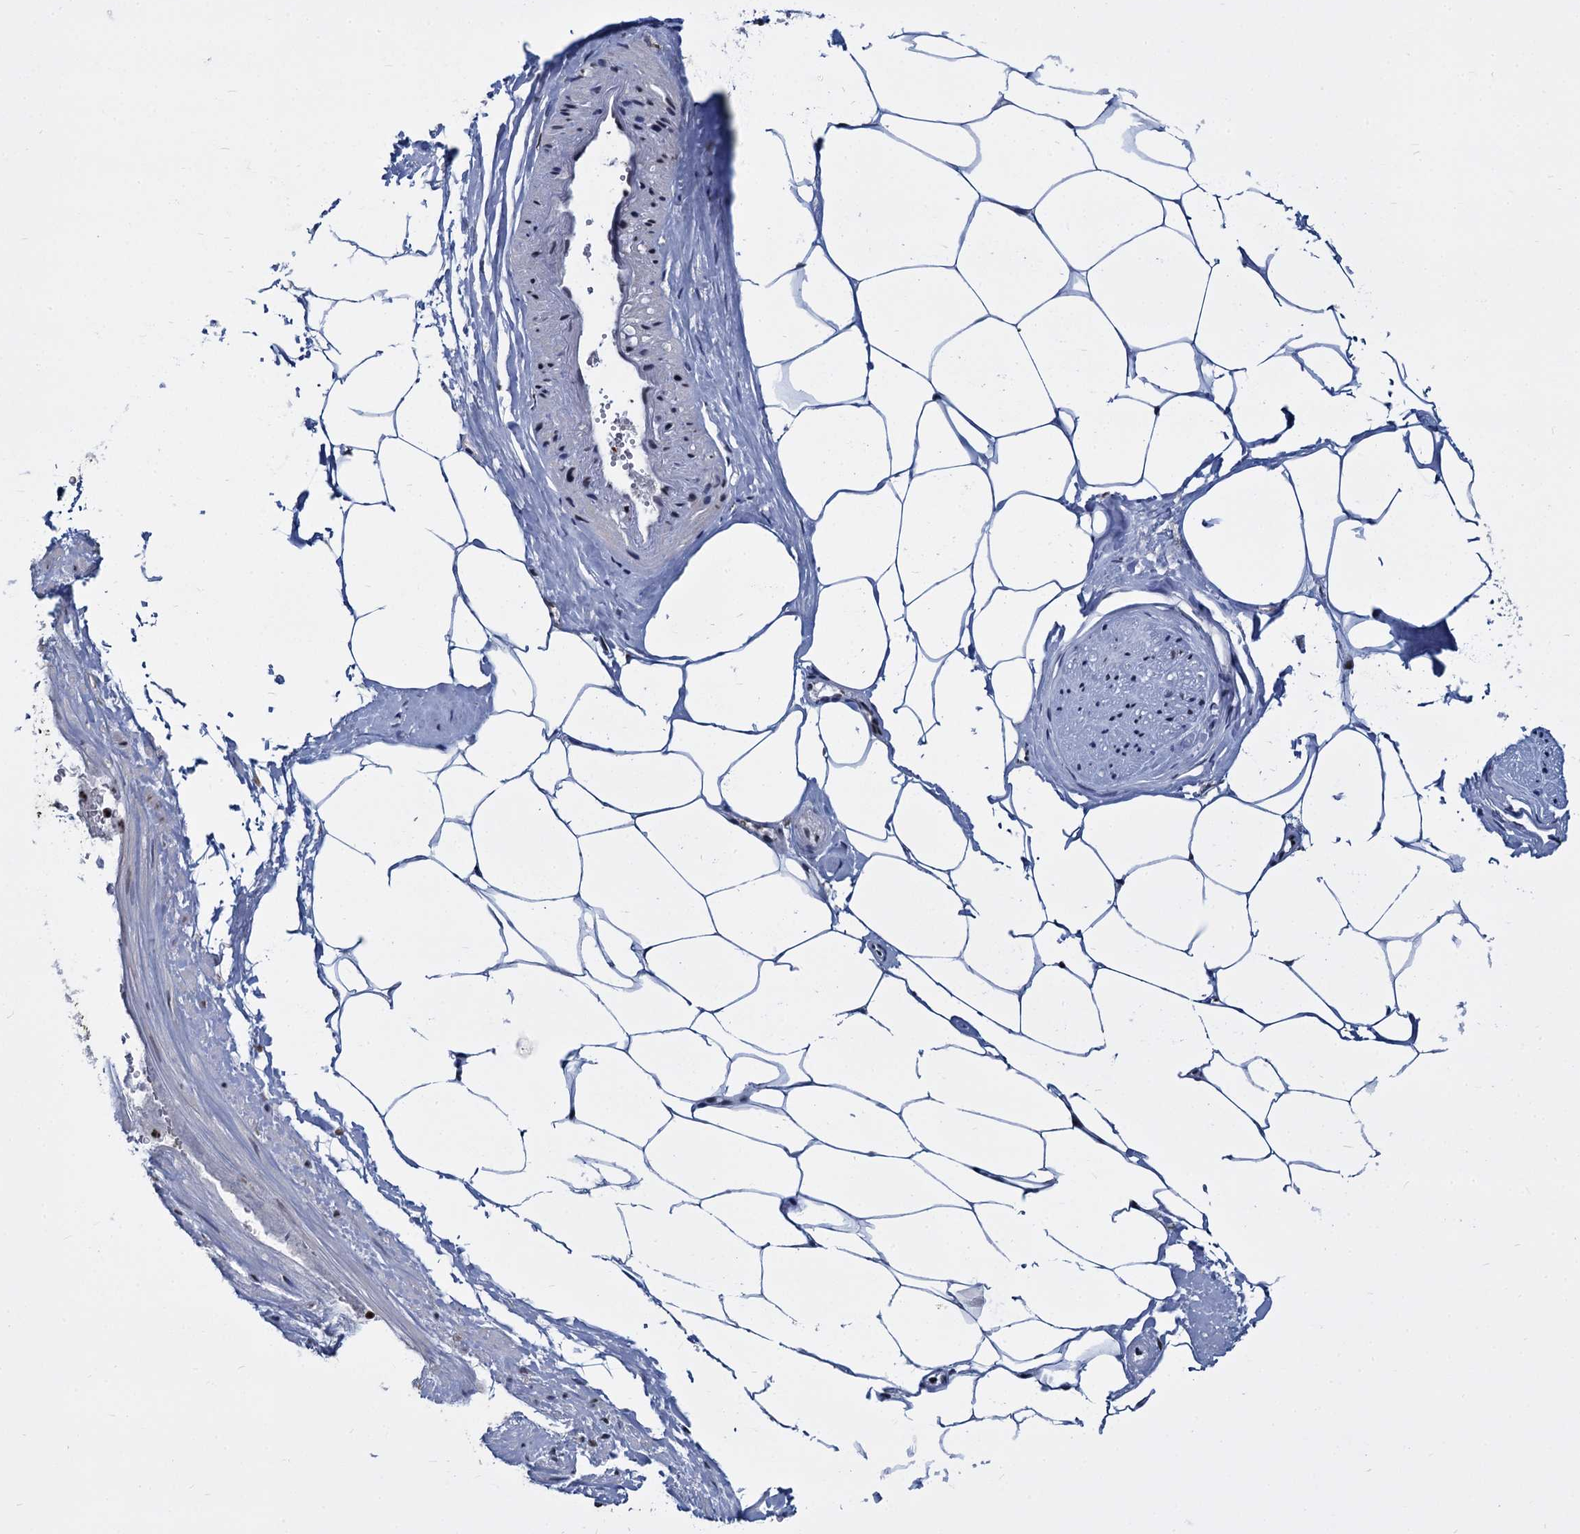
{"staining": {"intensity": "strong", "quantity": ">75%", "location": "nuclear"}, "tissue": "adipose tissue", "cell_type": "Adipocytes", "image_type": "normal", "snomed": [{"axis": "morphology", "description": "Normal tissue, NOS"}, {"axis": "morphology", "description": "Adenocarcinoma, Low grade"}, {"axis": "topography", "description": "Prostate"}, {"axis": "topography", "description": "Peripheral nerve tissue"}], "caption": "DAB (3,3'-diaminobenzidine) immunohistochemical staining of unremarkable human adipose tissue displays strong nuclear protein staining in approximately >75% of adipocytes. The staining was performed using DAB (3,3'-diaminobenzidine), with brown indicating positive protein expression. Nuclei are stained blue with hematoxylin.", "gene": "DCPS", "patient": {"sex": "male", "age": 63}}